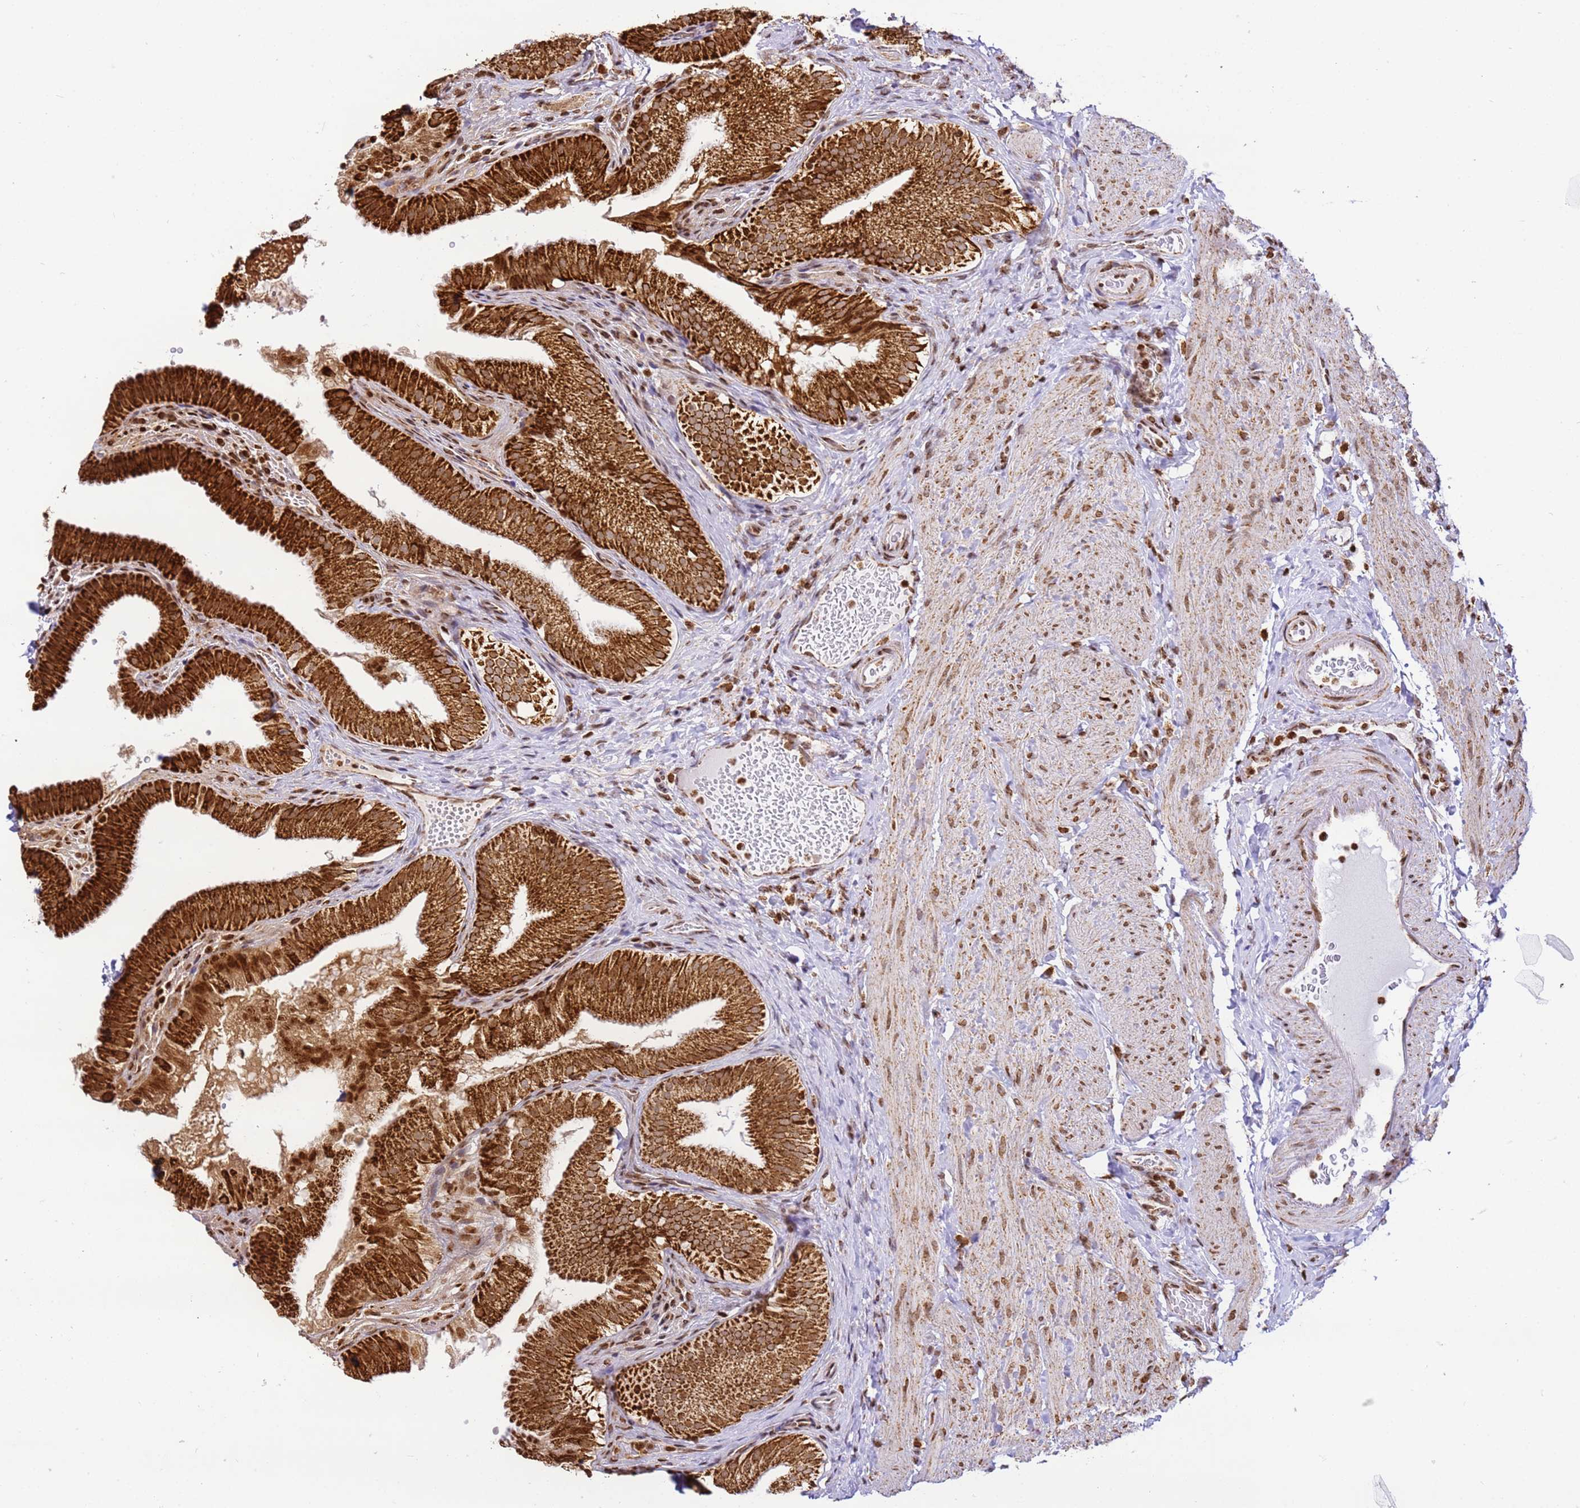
{"staining": {"intensity": "strong", "quantity": ">75%", "location": "cytoplasmic/membranous"}, "tissue": "gallbladder", "cell_type": "Glandular cells", "image_type": "normal", "snomed": [{"axis": "morphology", "description": "Normal tissue, NOS"}, {"axis": "topography", "description": "Gallbladder"}], "caption": "IHC of unremarkable human gallbladder exhibits high levels of strong cytoplasmic/membranous positivity in approximately >75% of glandular cells. (Brightfield microscopy of DAB IHC at high magnification).", "gene": "HSPE1", "patient": {"sex": "female", "age": 30}}